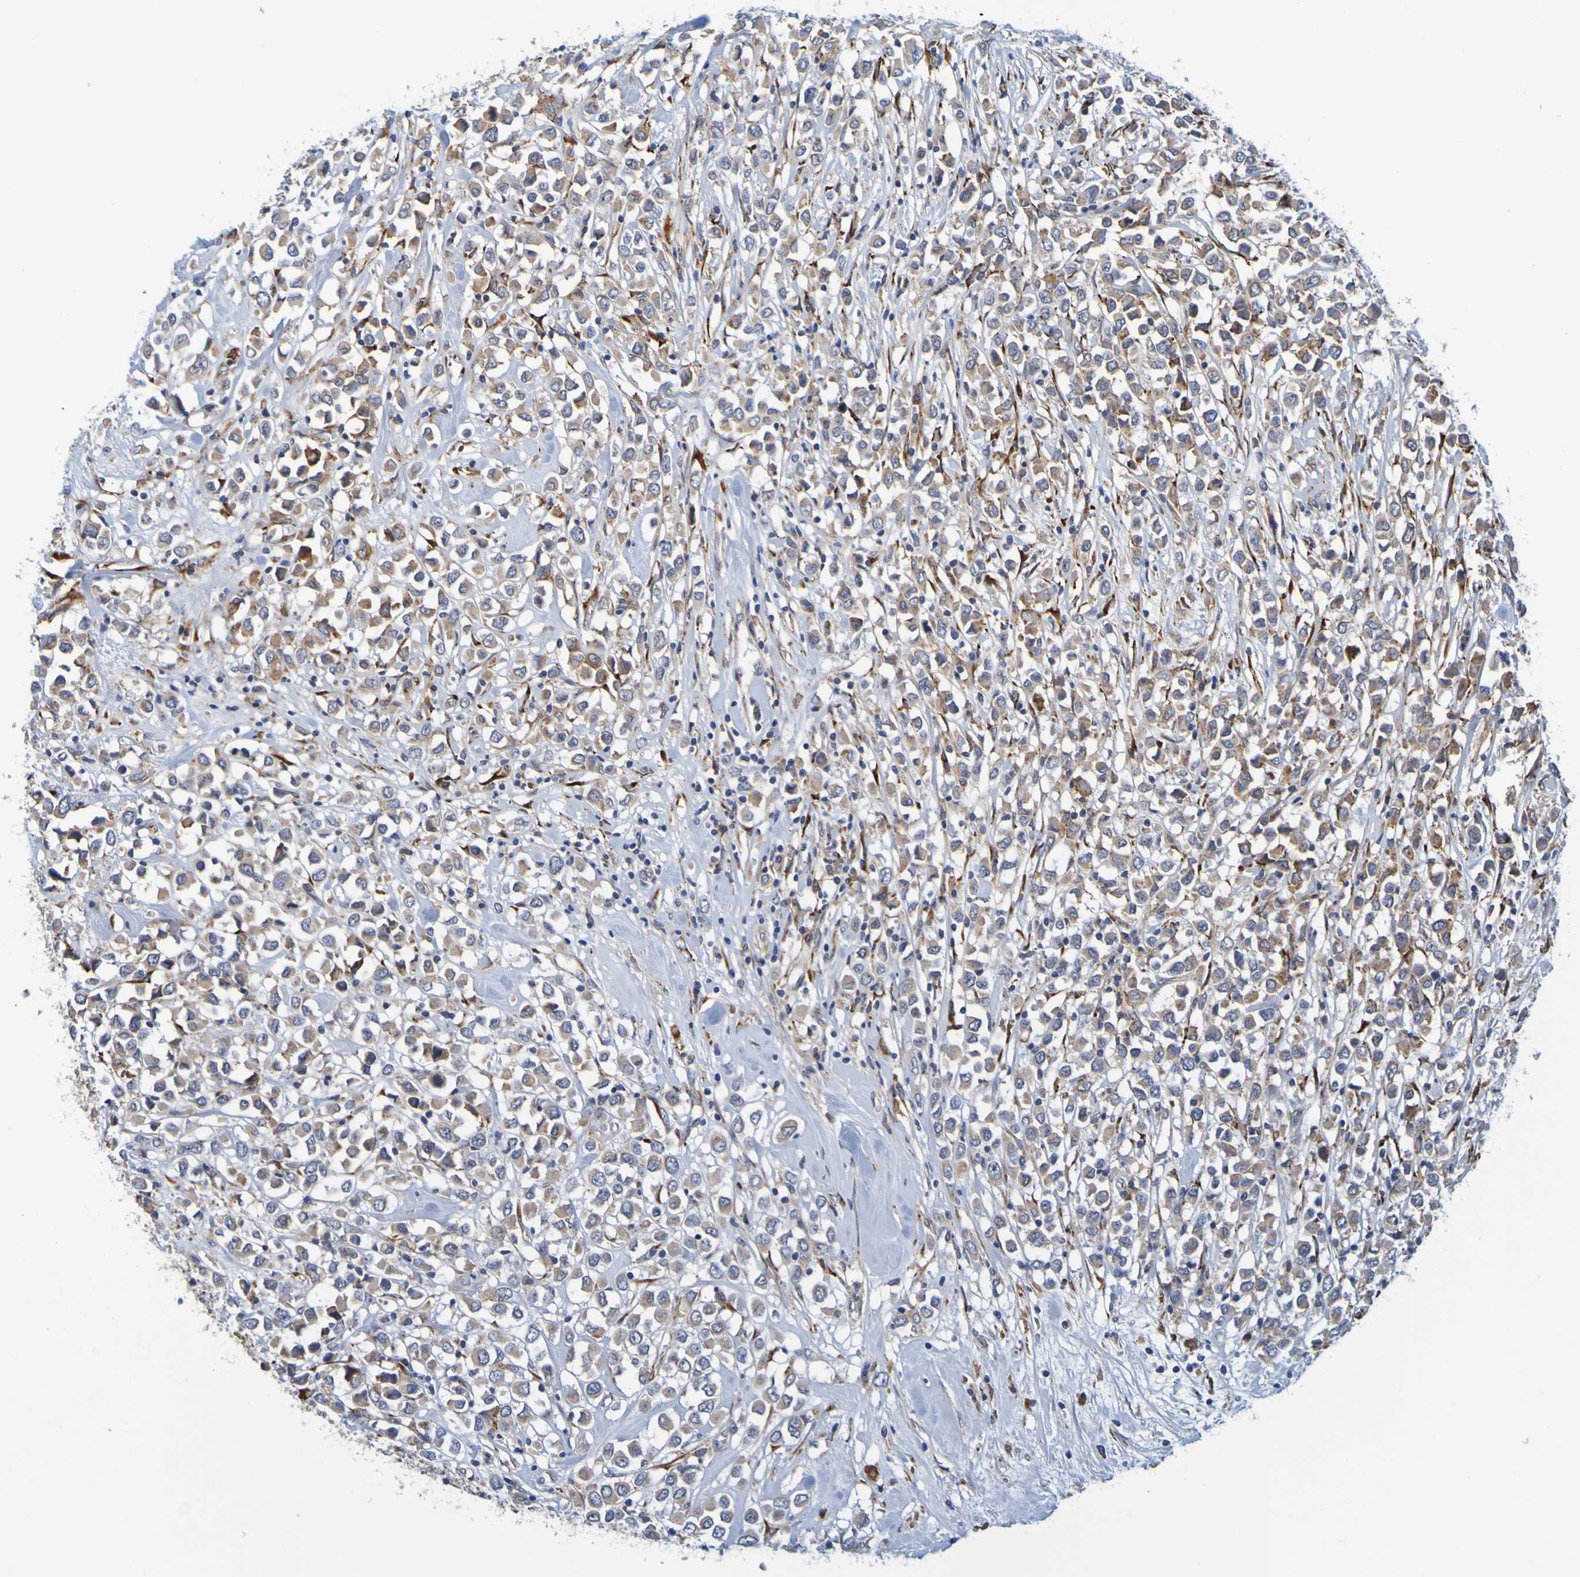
{"staining": {"intensity": "moderate", "quantity": ">75%", "location": "cytoplasmic/membranous"}, "tissue": "breast cancer", "cell_type": "Tumor cells", "image_type": "cancer", "snomed": [{"axis": "morphology", "description": "Duct carcinoma"}, {"axis": "topography", "description": "Breast"}], "caption": "Breast cancer stained with a brown dye demonstrates moderate cytoplasmic/membranous positive positivity in about >75% of tumor cells.", "gene": "SIL1", "patient": {"sex": "female", "age": 61}}